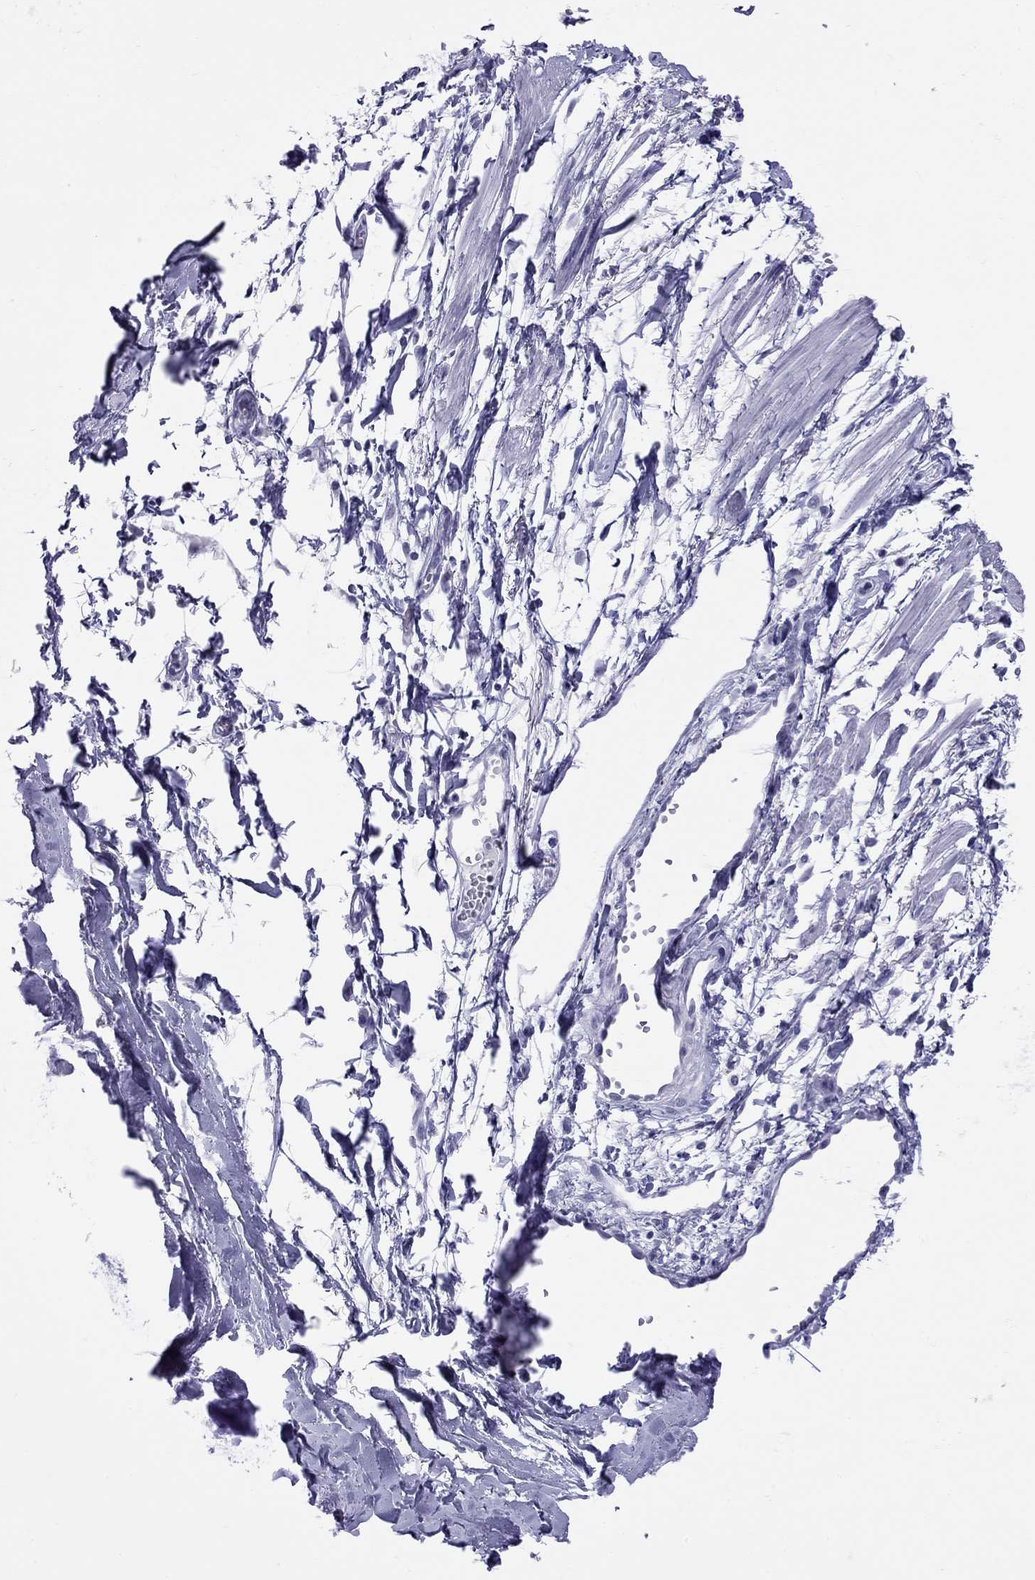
{"staining": {"intensity": "negative", "quantity": "none", "location": "none"}, "tissue": "soft tissue", "cell_type": "Fibroblasts", "image_type": "normal", "snomed": [{"axis": "morphology", "description": "Normal tissue, NOS"}, {"axis": "morphology", "description": "Squamous cell carcinoma, NOS"}, {"axis": "topography", "description": "Cartilage tissue"}, {"axis": "topography", "description": "Lung"}], "caption": "Fibroblasts show no significant protein expression in normal soft tissue. (Stains: DAB (3,3'-diaminobenzidine) immunohistochemistry with hematoxylin counter stain, Microscopy: brightfield microscopy at high magnification).", "gene": "LYAR", "patient": {"sex": "male", "age": 66}}